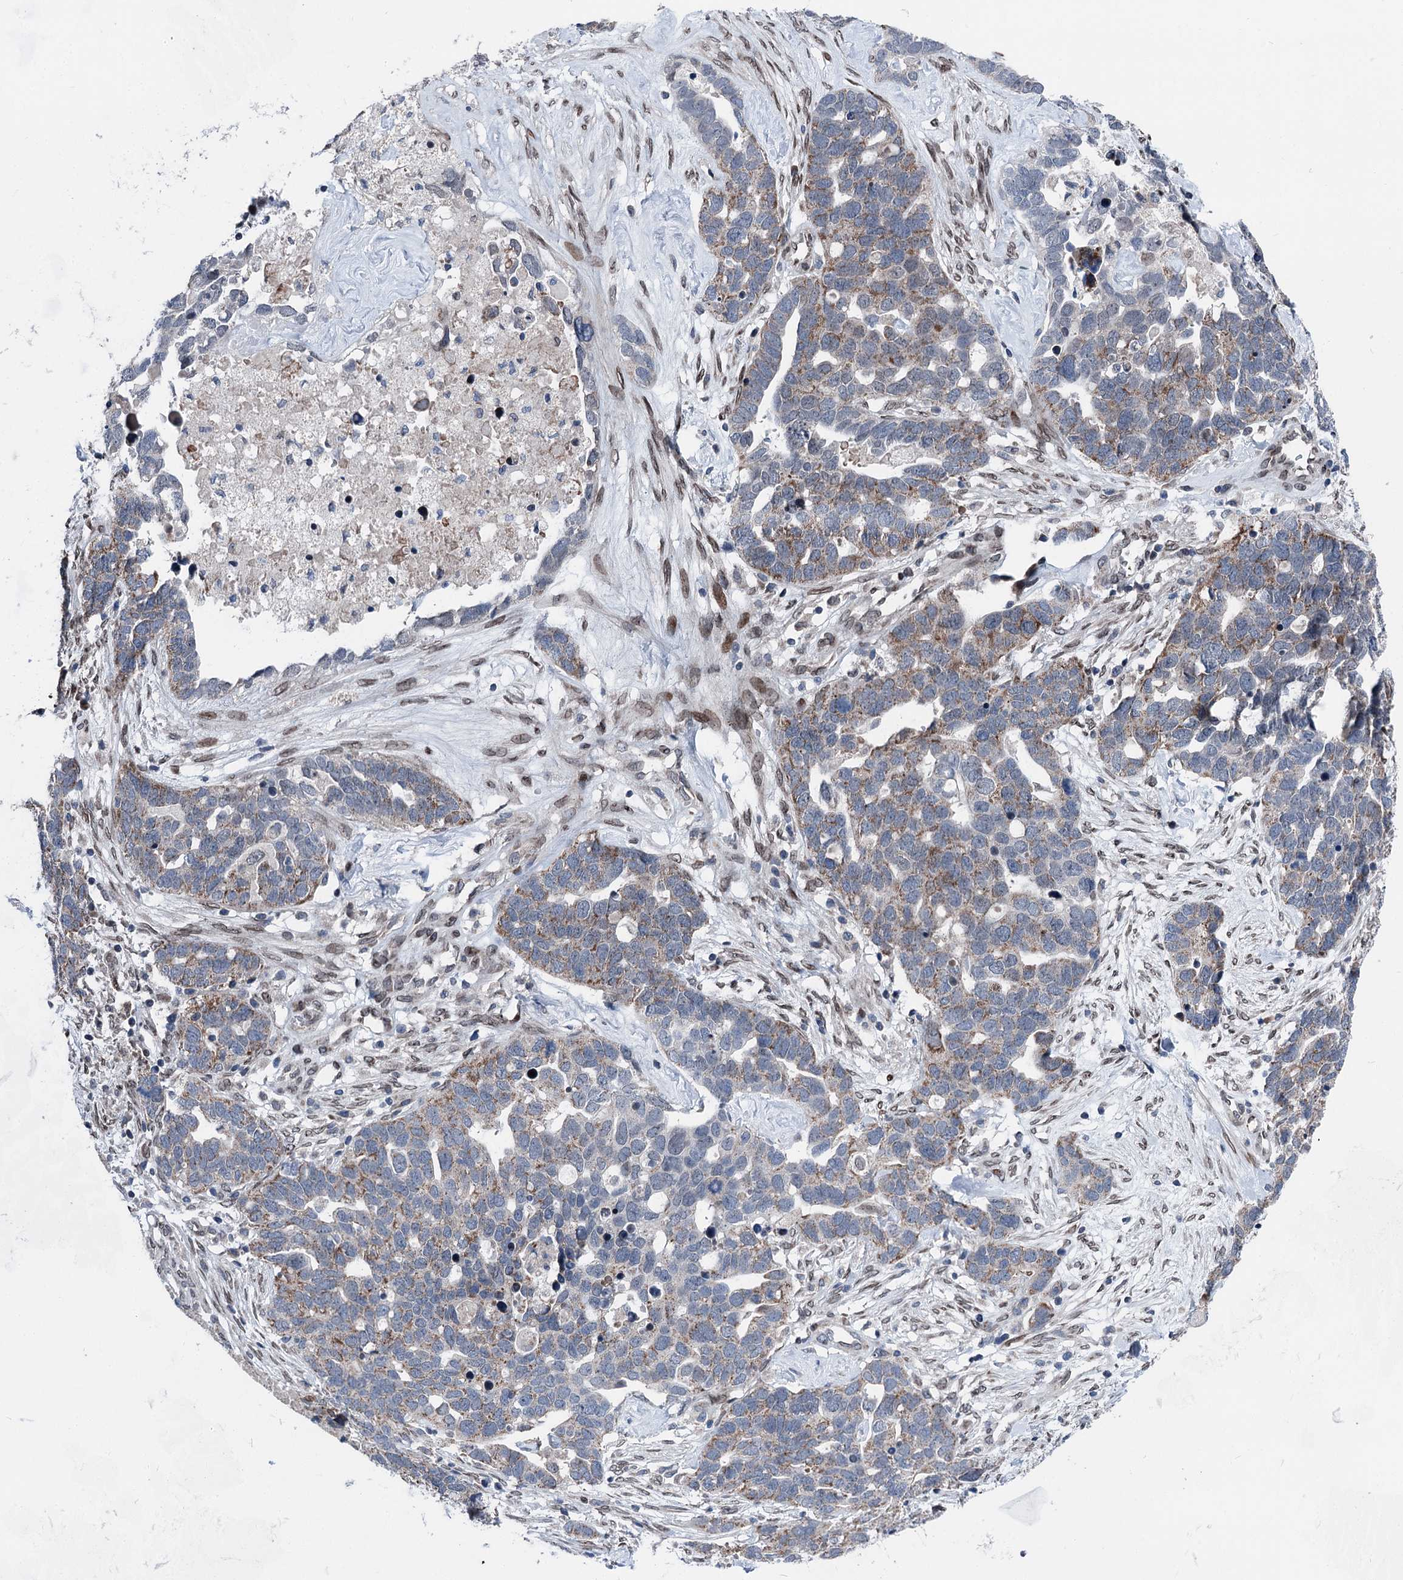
{"staining": {"intensity": "moderate", "quantity": "25%-75%", "location": "cytoplasmic/membranous"}, "tissue": "ovarian cancer", "cell_type": "Tumor cells", "image_type": "cancer", "snomed": [{"axis": "morphology", "description": "Cystadenocarcinoma, serous, NOS"}, {"axis": "topography", "description": "Ovary"}], "caption": "There is medium levels of moderate cytoplasmic/membranous expression in tumor cells of serous cystadenocarcinoma (ovarian), as demonstrated by immunohistochemical staining (brown color).", "gene": "MRPL14", "patient": {"sex": "female", "age": 54}}